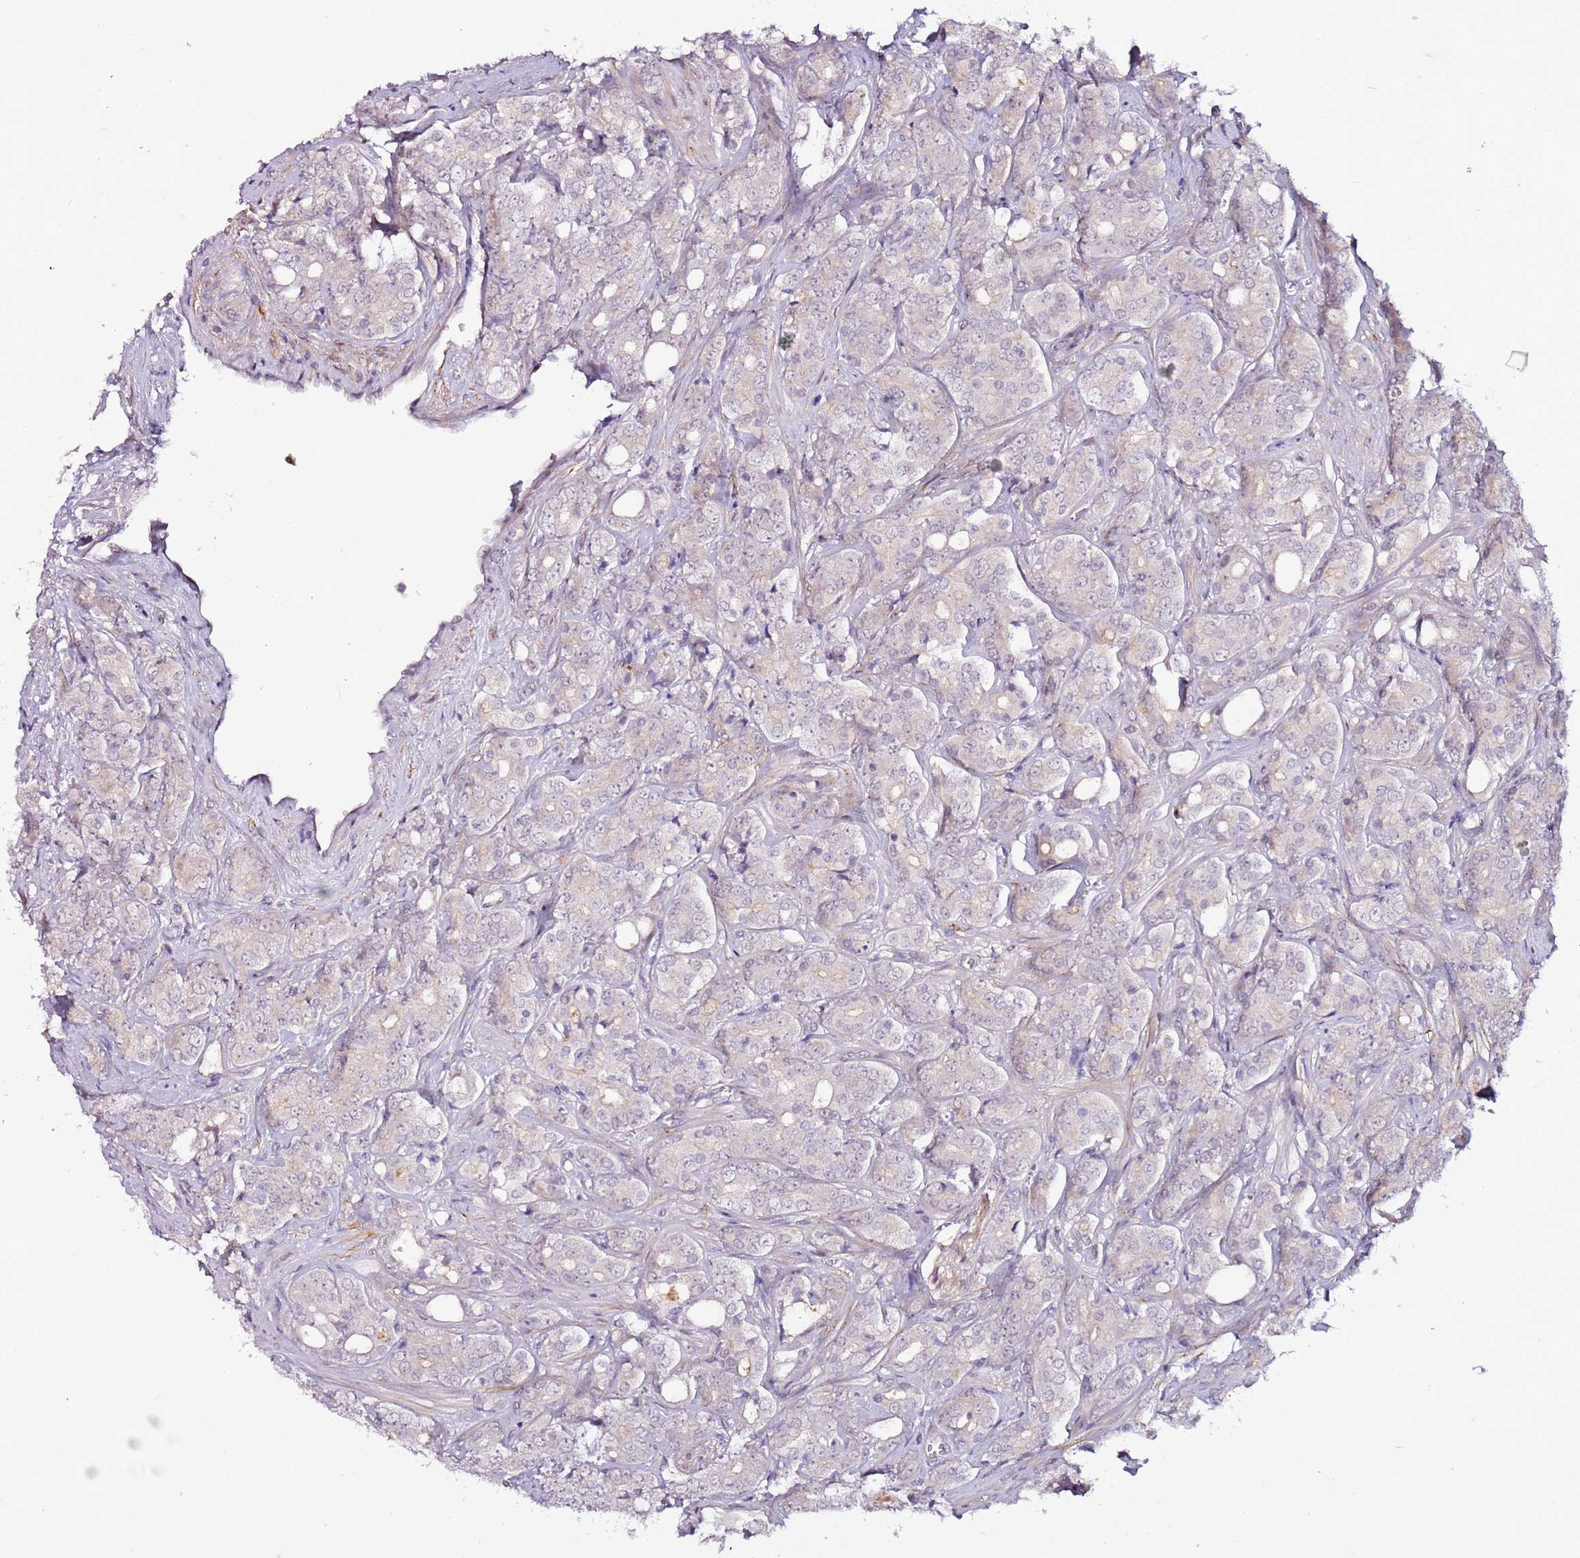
{"staining": {"intensity": "negative", "quantity": "none", "location": "none"}, "tissue": "prostate cancer", "cell_type": "Tumor cells", "image_type": "cancer", "snomed": [{"axis": "morphology", "description": "Adenocarcinoma, High grade"}, {"axis": "topography", "description": "Prostate"}], "caption": "Tumor cells are negative for brown protein staining in prostate cancer (adenocarcinoma (high-grade)).", "gene": "MTG2", "patient": {"sex": "male", "age": 62}}